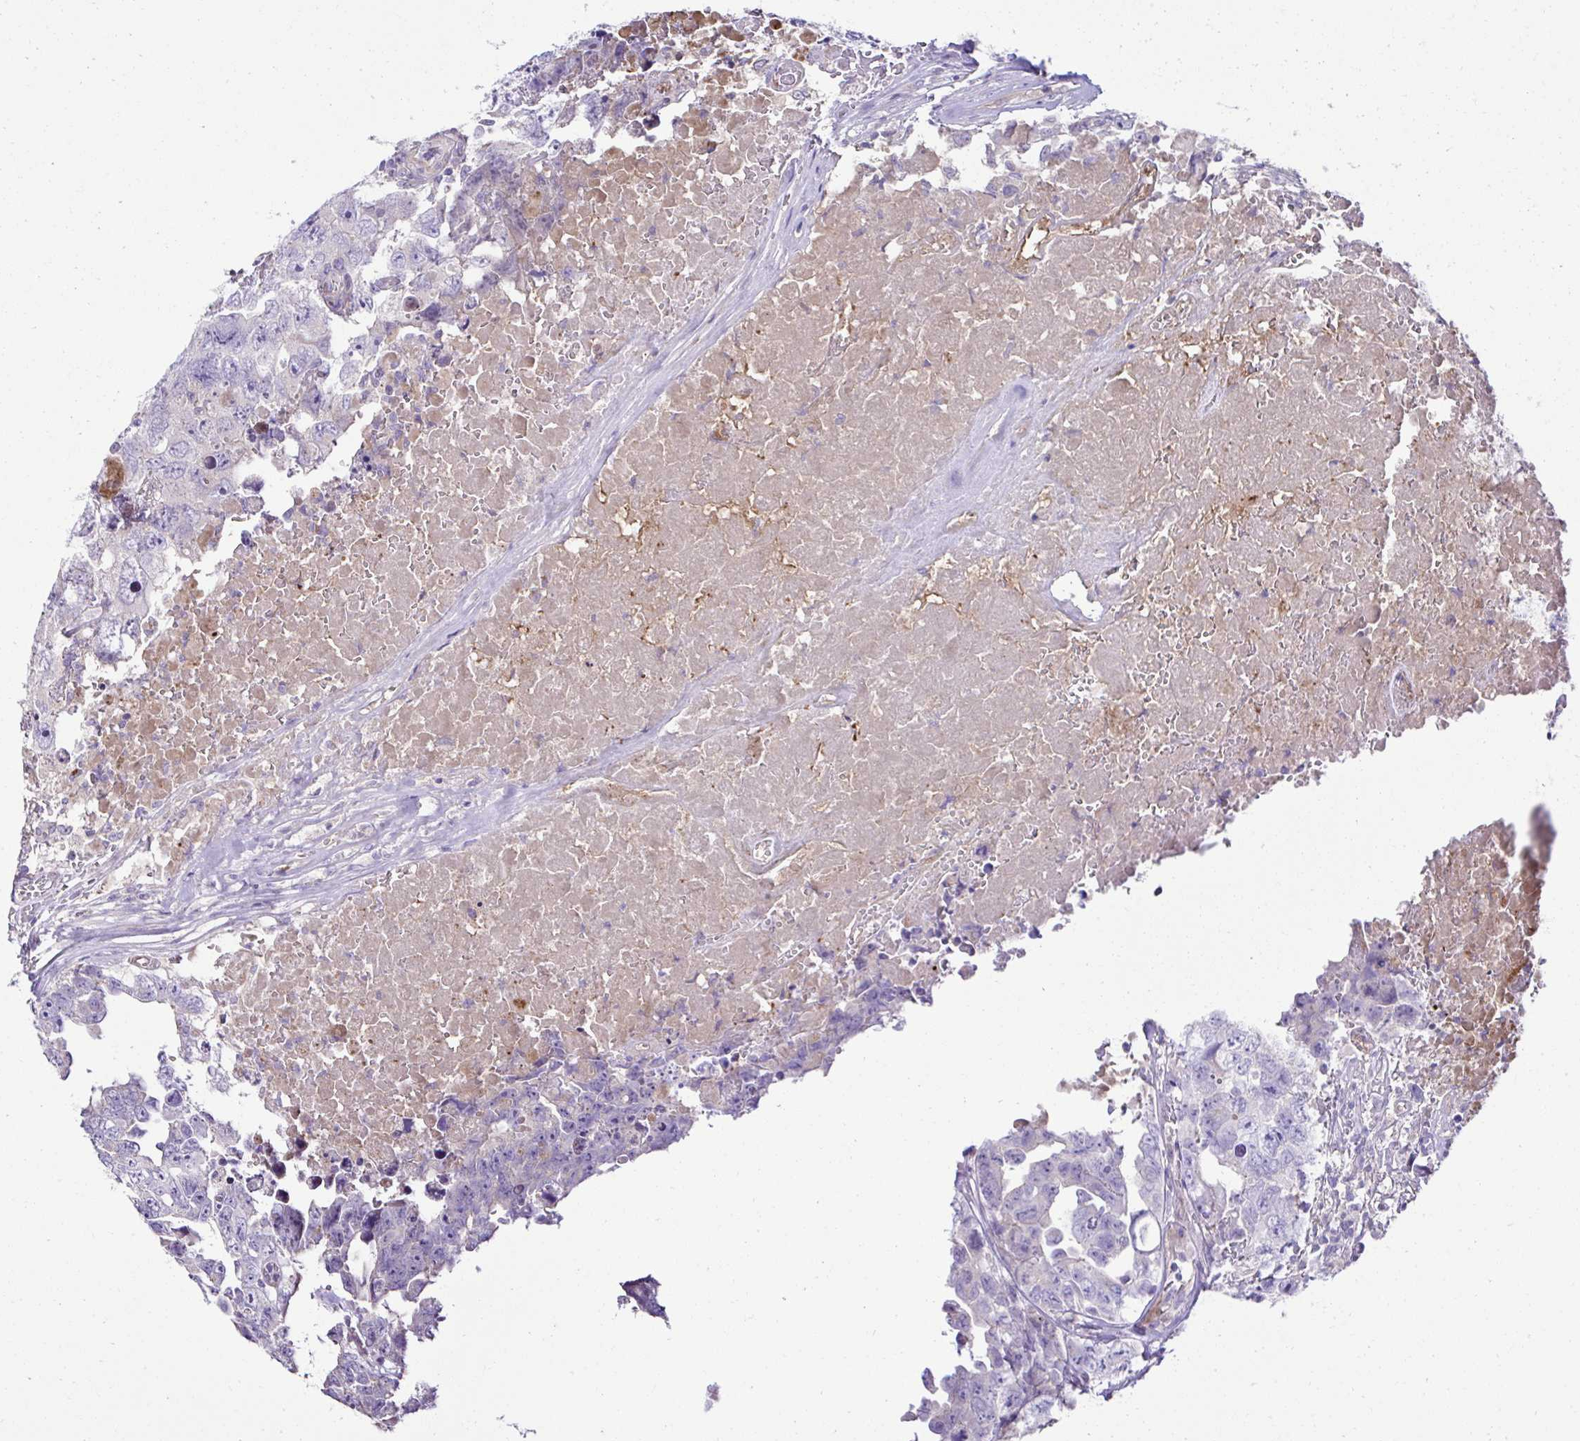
{"staining": {"intensity": "negative", "quantity": "none", "location": "none"}, "tissue": "testis cancer", "cell_type": "Tumor cells", "image_type": "cancer", "snomed": [{"axis": "morphology", "description": "Carcinoma, Embryonal, NOS"}, {"axis": "topography", "description": "Testis"}], "caption": "Immunohistochemical staining of testis cancer shows no significant staining in tumor cells.", "gene": "CCDC85C", "patient": {"sex": "male", "age": 22}}